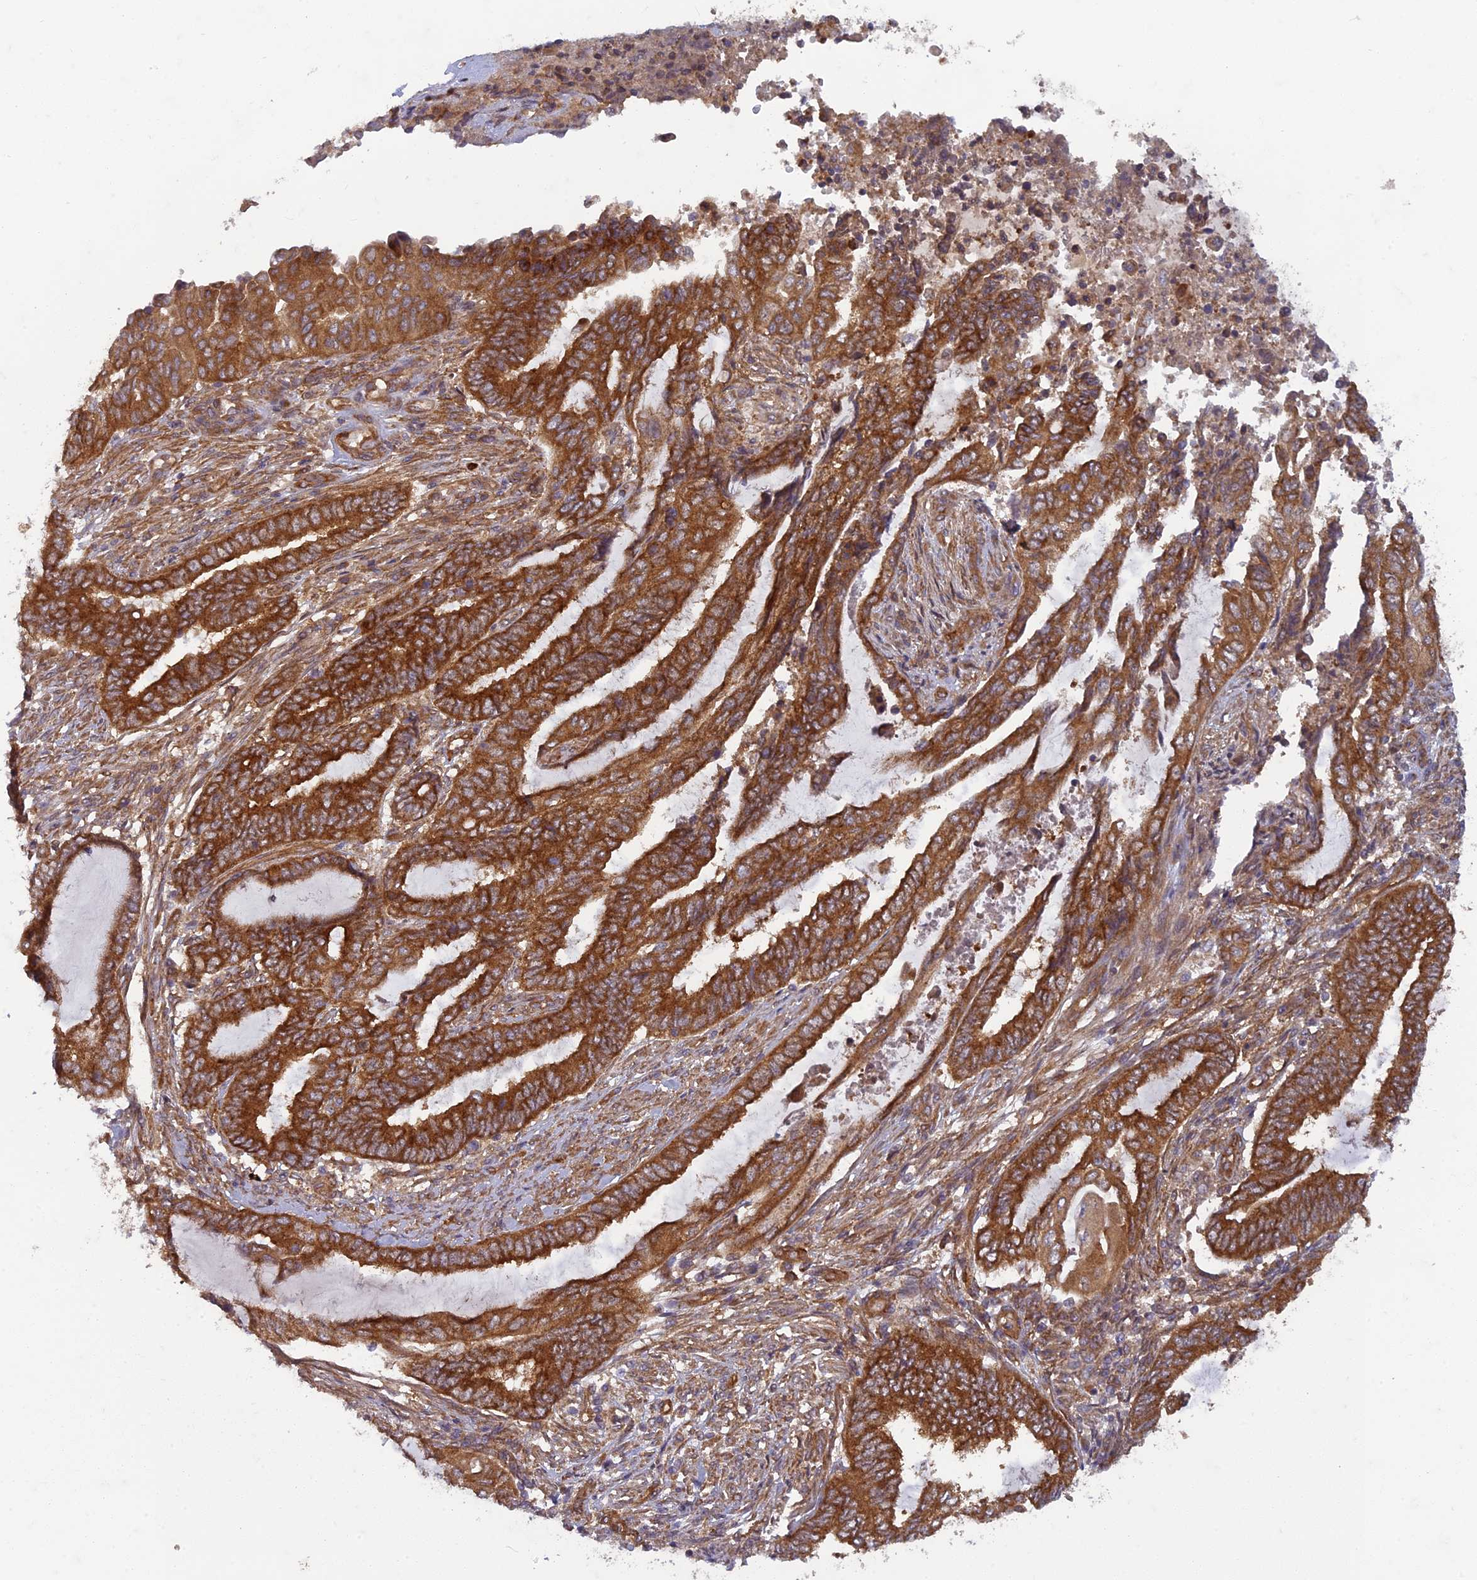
{"staining": {"intensity": "strong", "quantity": ">75%", "location": "cytoplasmic/membranous"}, "tissue": "endometrial cancer", "cell_type": "Tumor cells", "image_type": "cancer", "snomed": [{"axis": "morphology", "description": "Adenocarcinoma, NOS"}, {"axis": "topography", "description": "Uterus"}, {"axis": "topography", "description": "Endometrium"}], "caption": "A brown stain labels strong cytoplasmic/membranous staining of a protein in human endometrial cancer tumor cells.", "gene": "TCF25", "patient": {"sex": "female", "age": 70}}